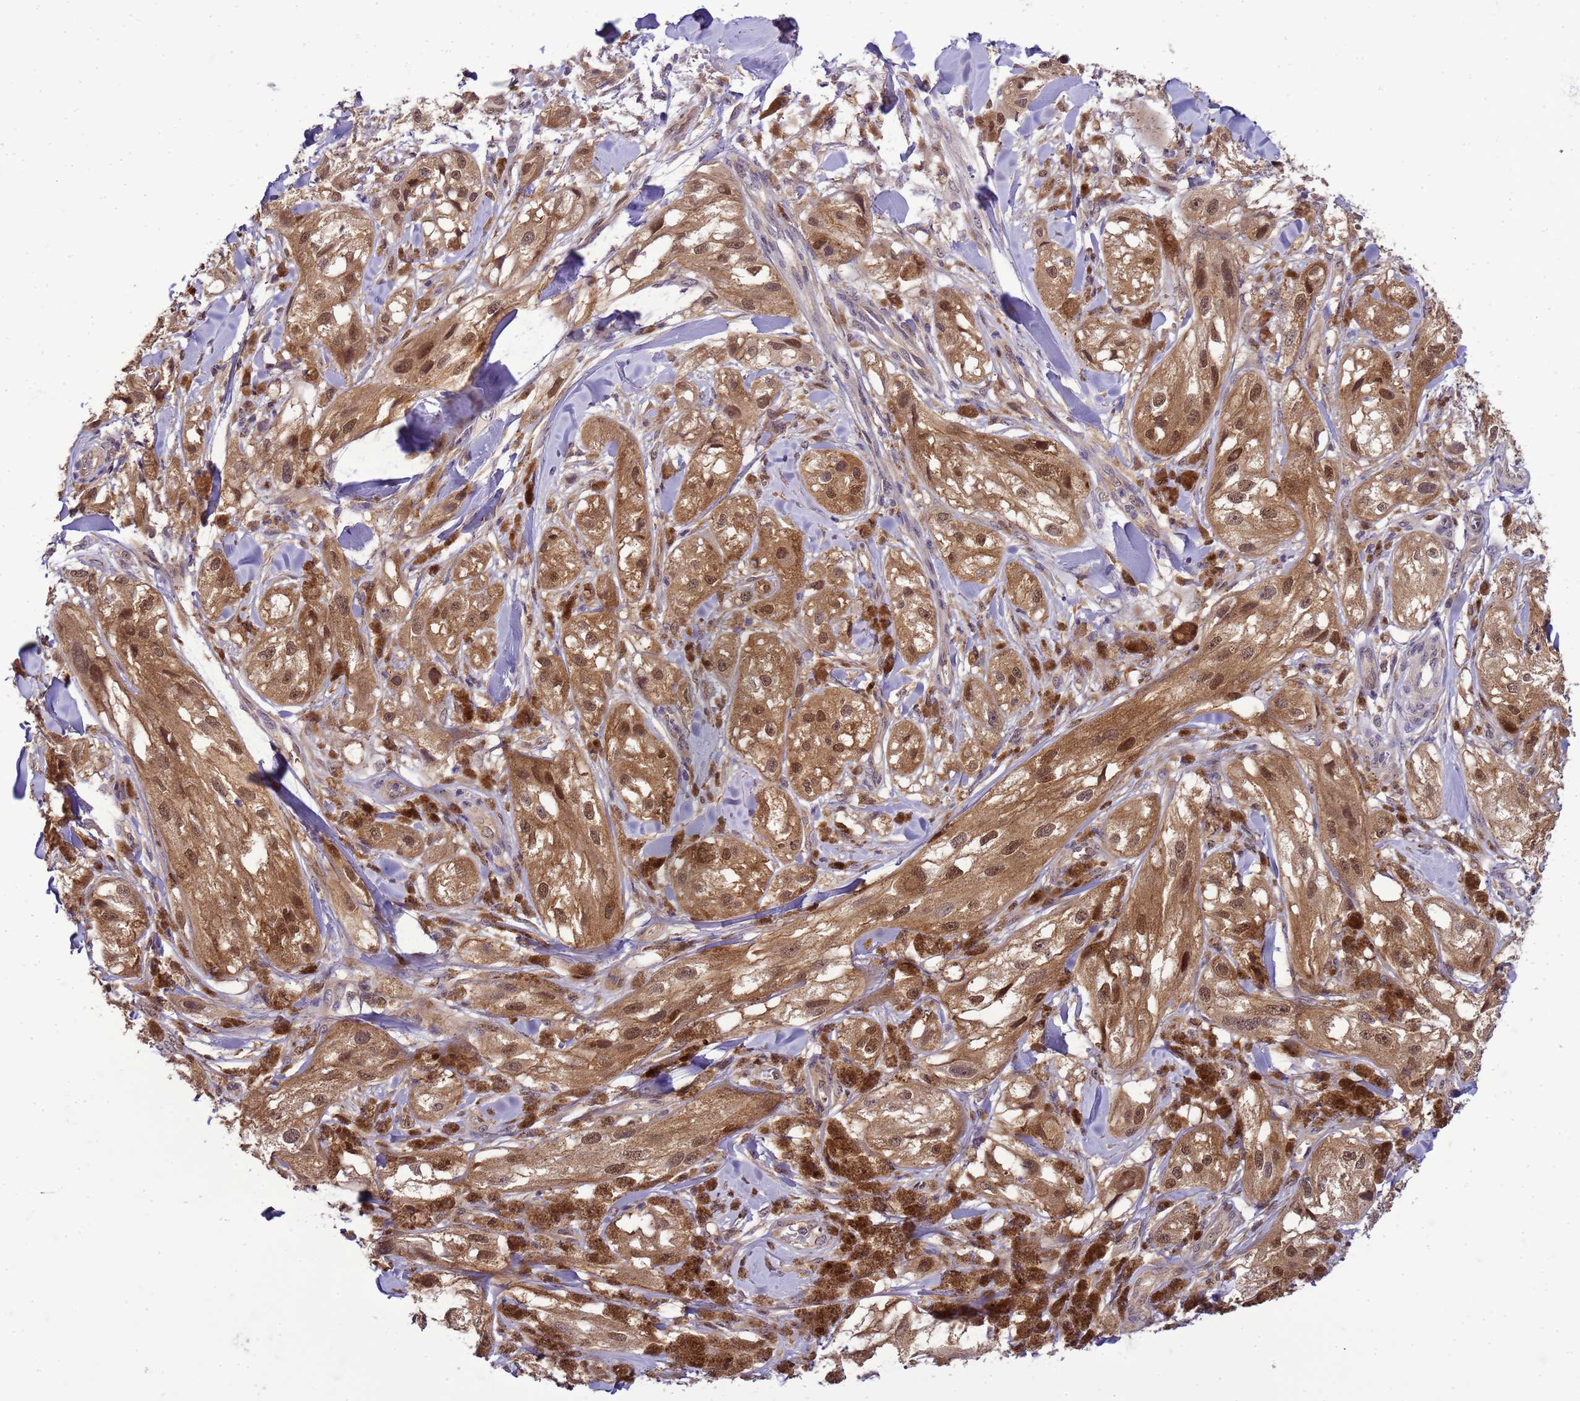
{"staining": {"intensity": "moderate", "quantity": ">75%", "location": "cytoplasmic/membranous,nuclear"}, "tissue": "melanoma", "cell_type": "Tumor cells", "image_type": "cancer", "snomed": [{"axis": "morphology", "description": "Malignant melanoma, NOS"}, {"axis": "topography", "description": "Skin"}], "caption": "The photomicrograph reveals immunohistochemical staining of melanoma. There is moderate cytoplasmic/membranous and nuclear expression is identified in approximately >75% of tumor cells.", "gene": "DDI2", "patient": {"sex": "male", "age": 88}}